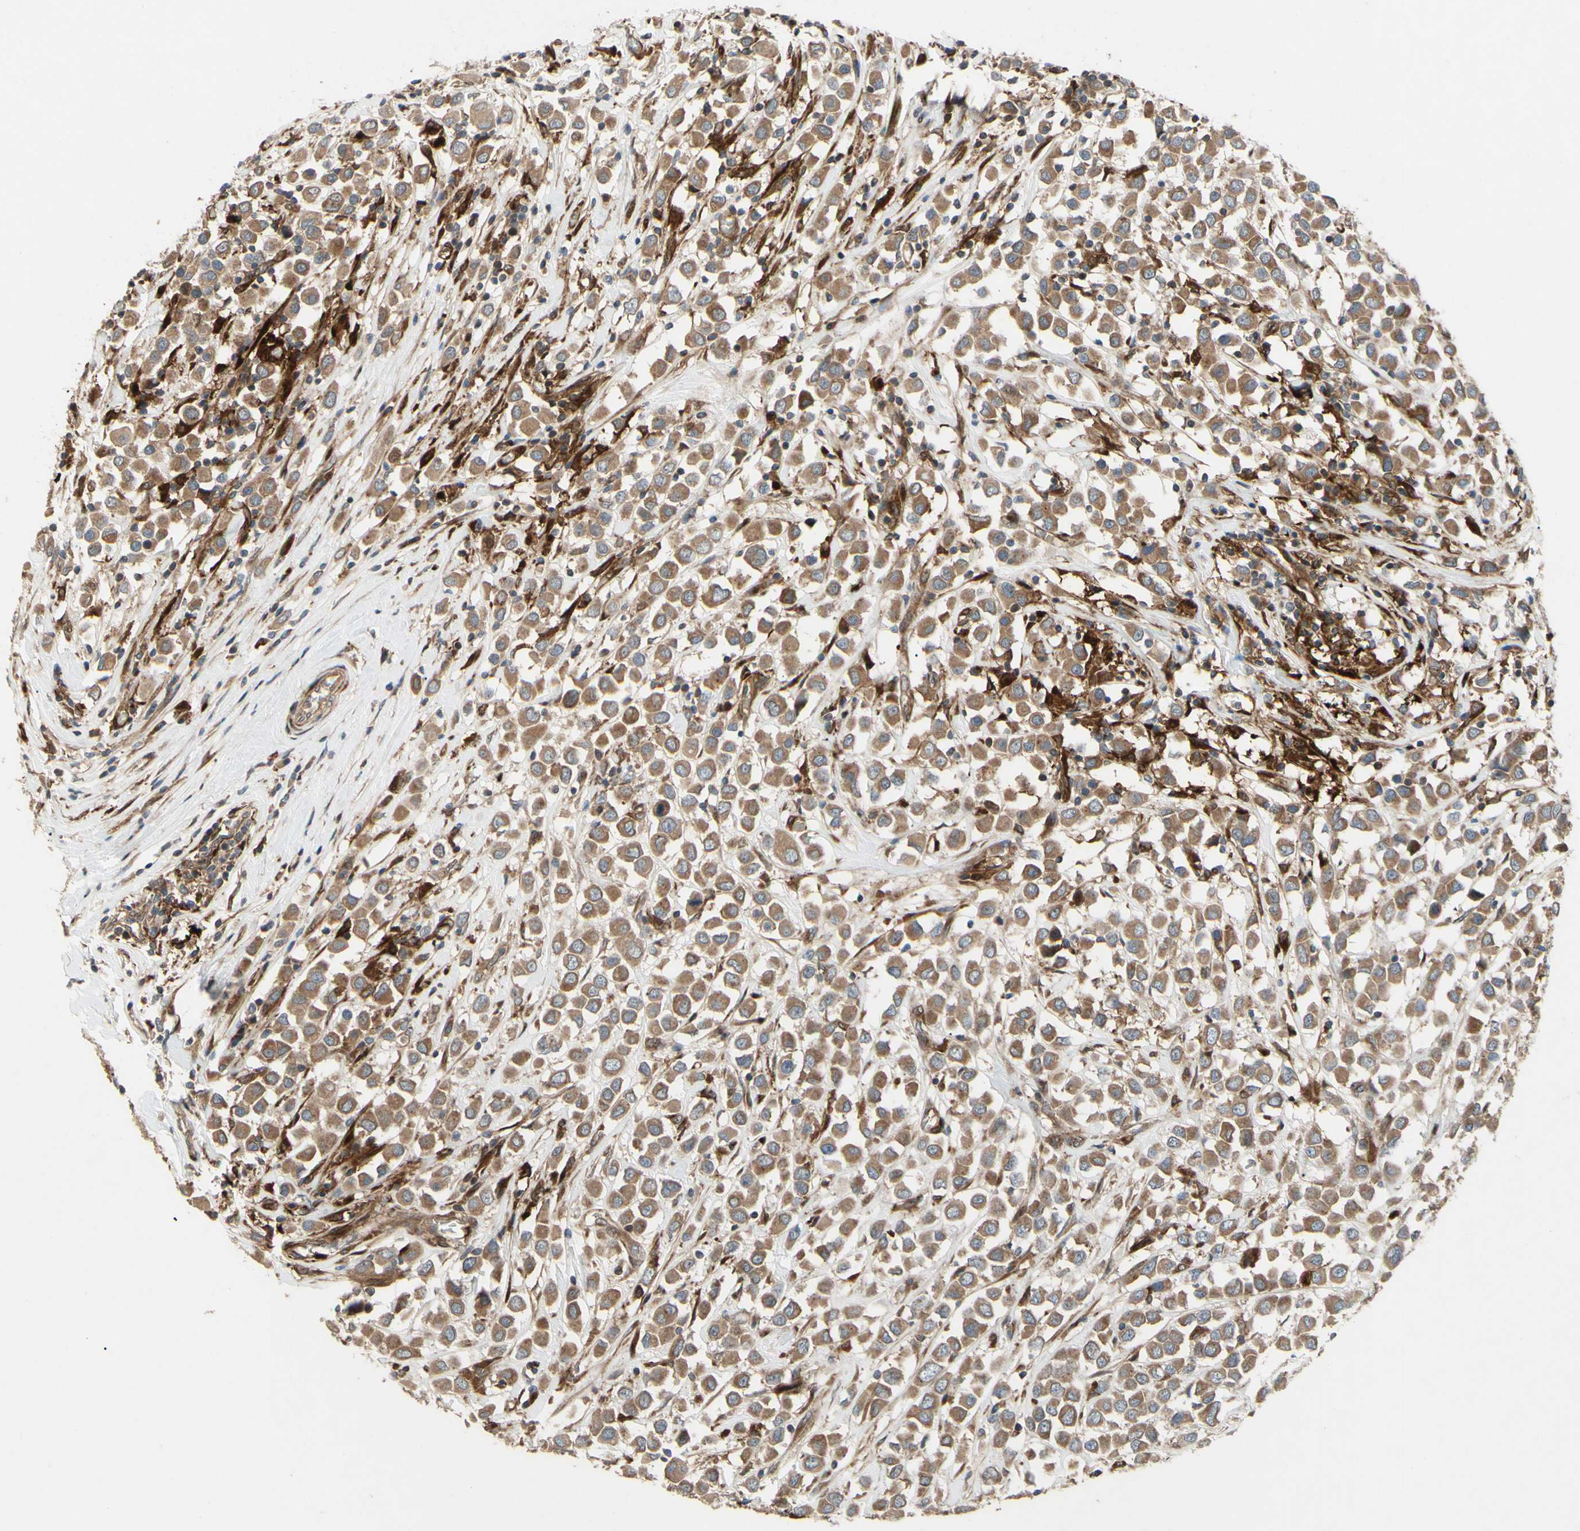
{"staining": {"intensity": "moderate", "quantity": ">75%", "location": "cytoplasmic/membranous"}, "tissue": "breast cancer", "cell_type": "Tumor cells", "image_type": "cancer", "snomed": [{"axis": "morphology", "description": "Duct carcinoma"}, {"axis": "topography", "description": "Breast"}], "caption": "Brown immunohistochemical staining in human infiltrating ductal carcinoma (breast) displays moderate cytoplasmic/membranous expression in approximately >75% of tumor cells.", "gene": "SPTLC1", "patient": {"sex": "female", "age": 61}}